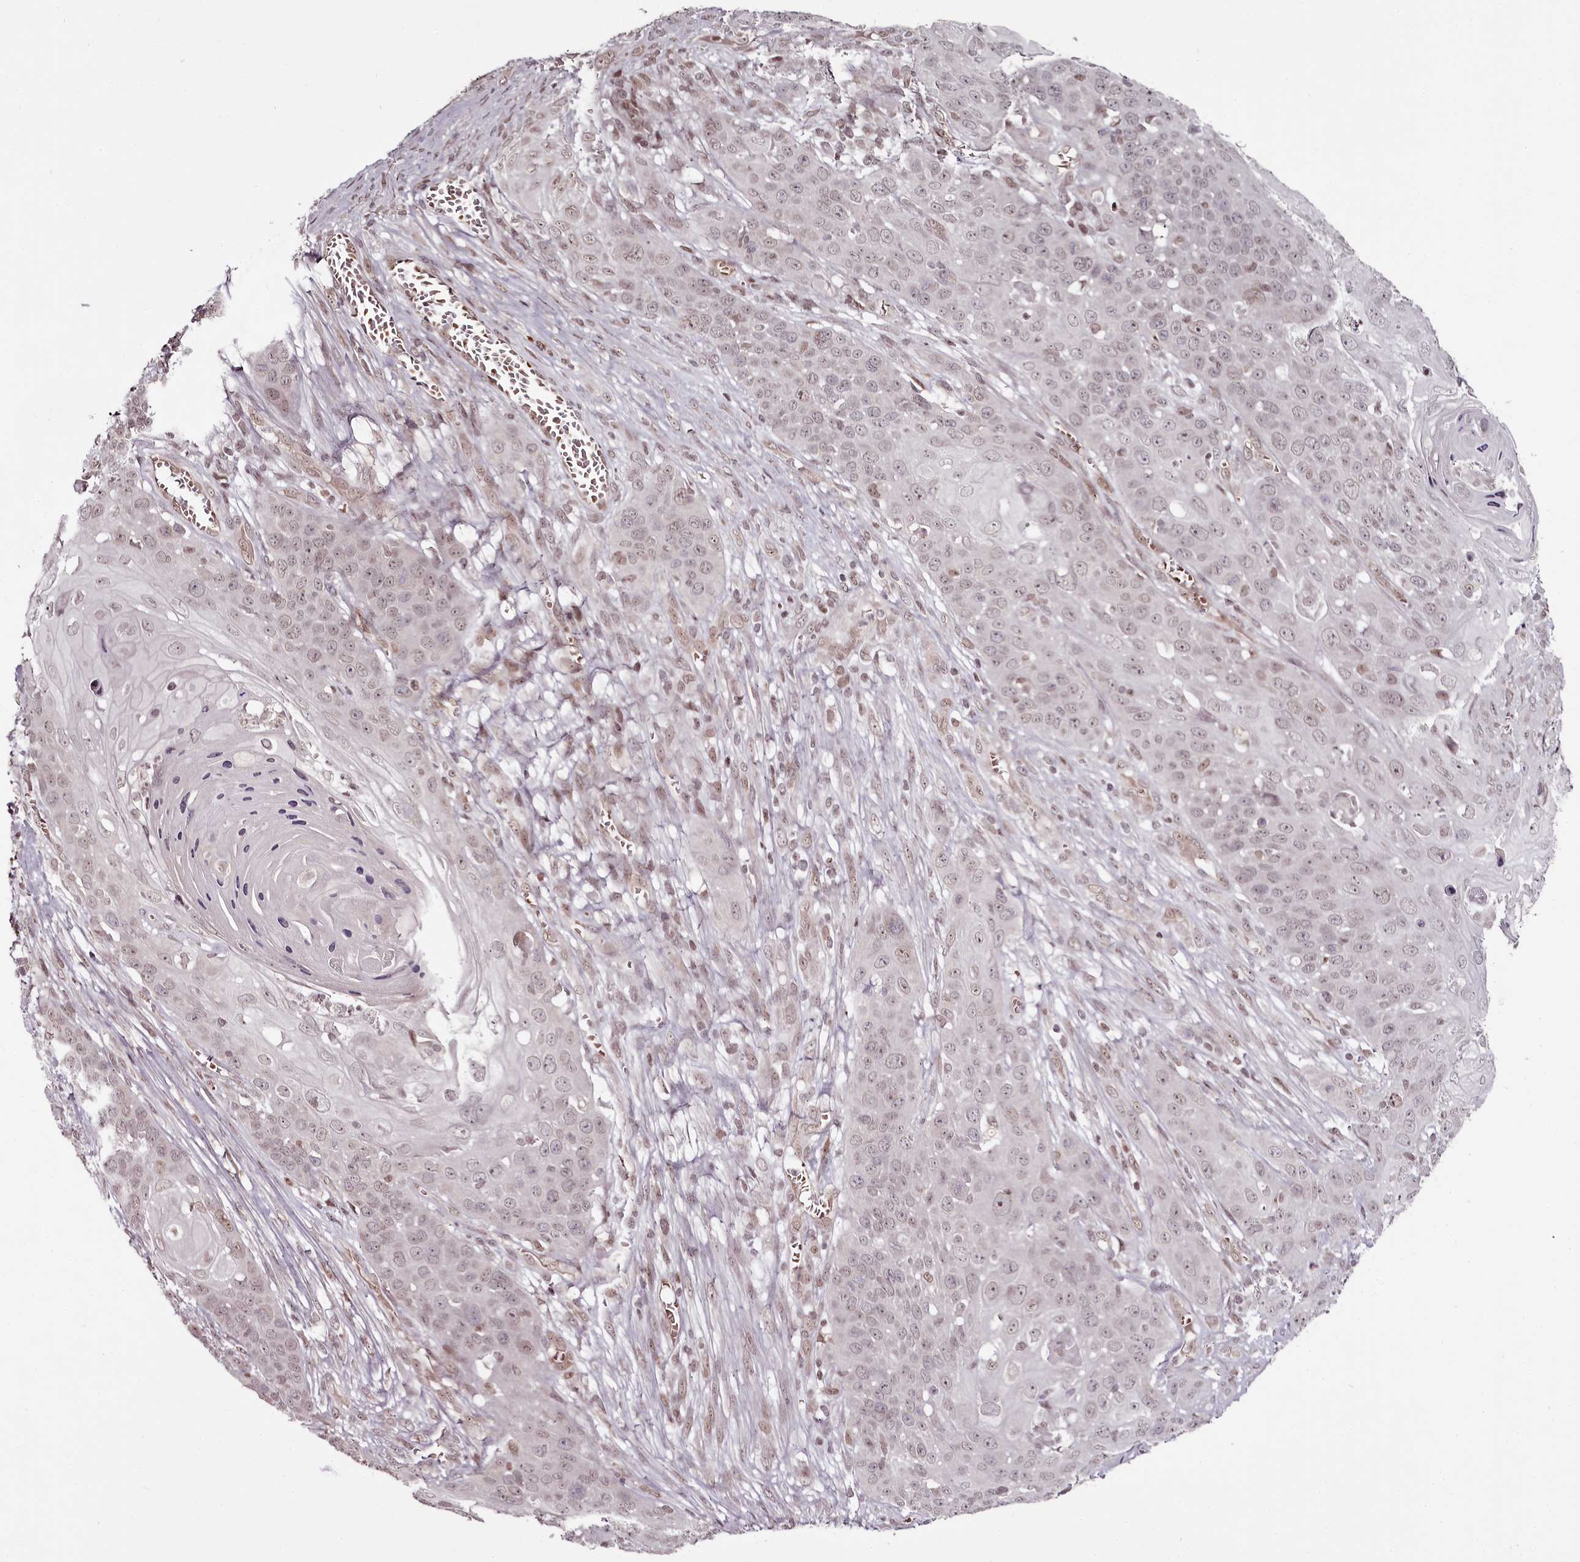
{"staining": {"intensity": "weak", "quantity": "<25%", "location": "nuclear"}, "tissue": "skin cancer", "cell_type": "Tumor cells", "image_type": "cancer", "snomed": [{"axis": "morphology", "description": "Squamous cell carcinoma, NOS"}, {"axis": "topography", "description": "Skin"}], "caption": "High power microscopy micrograph of an immunohistochemistry photomicrograph of skin cancer, revealing no significant expression in tumor cells.", "gene": "THYN1", "patient": {"sex": "male", "age": 55}}